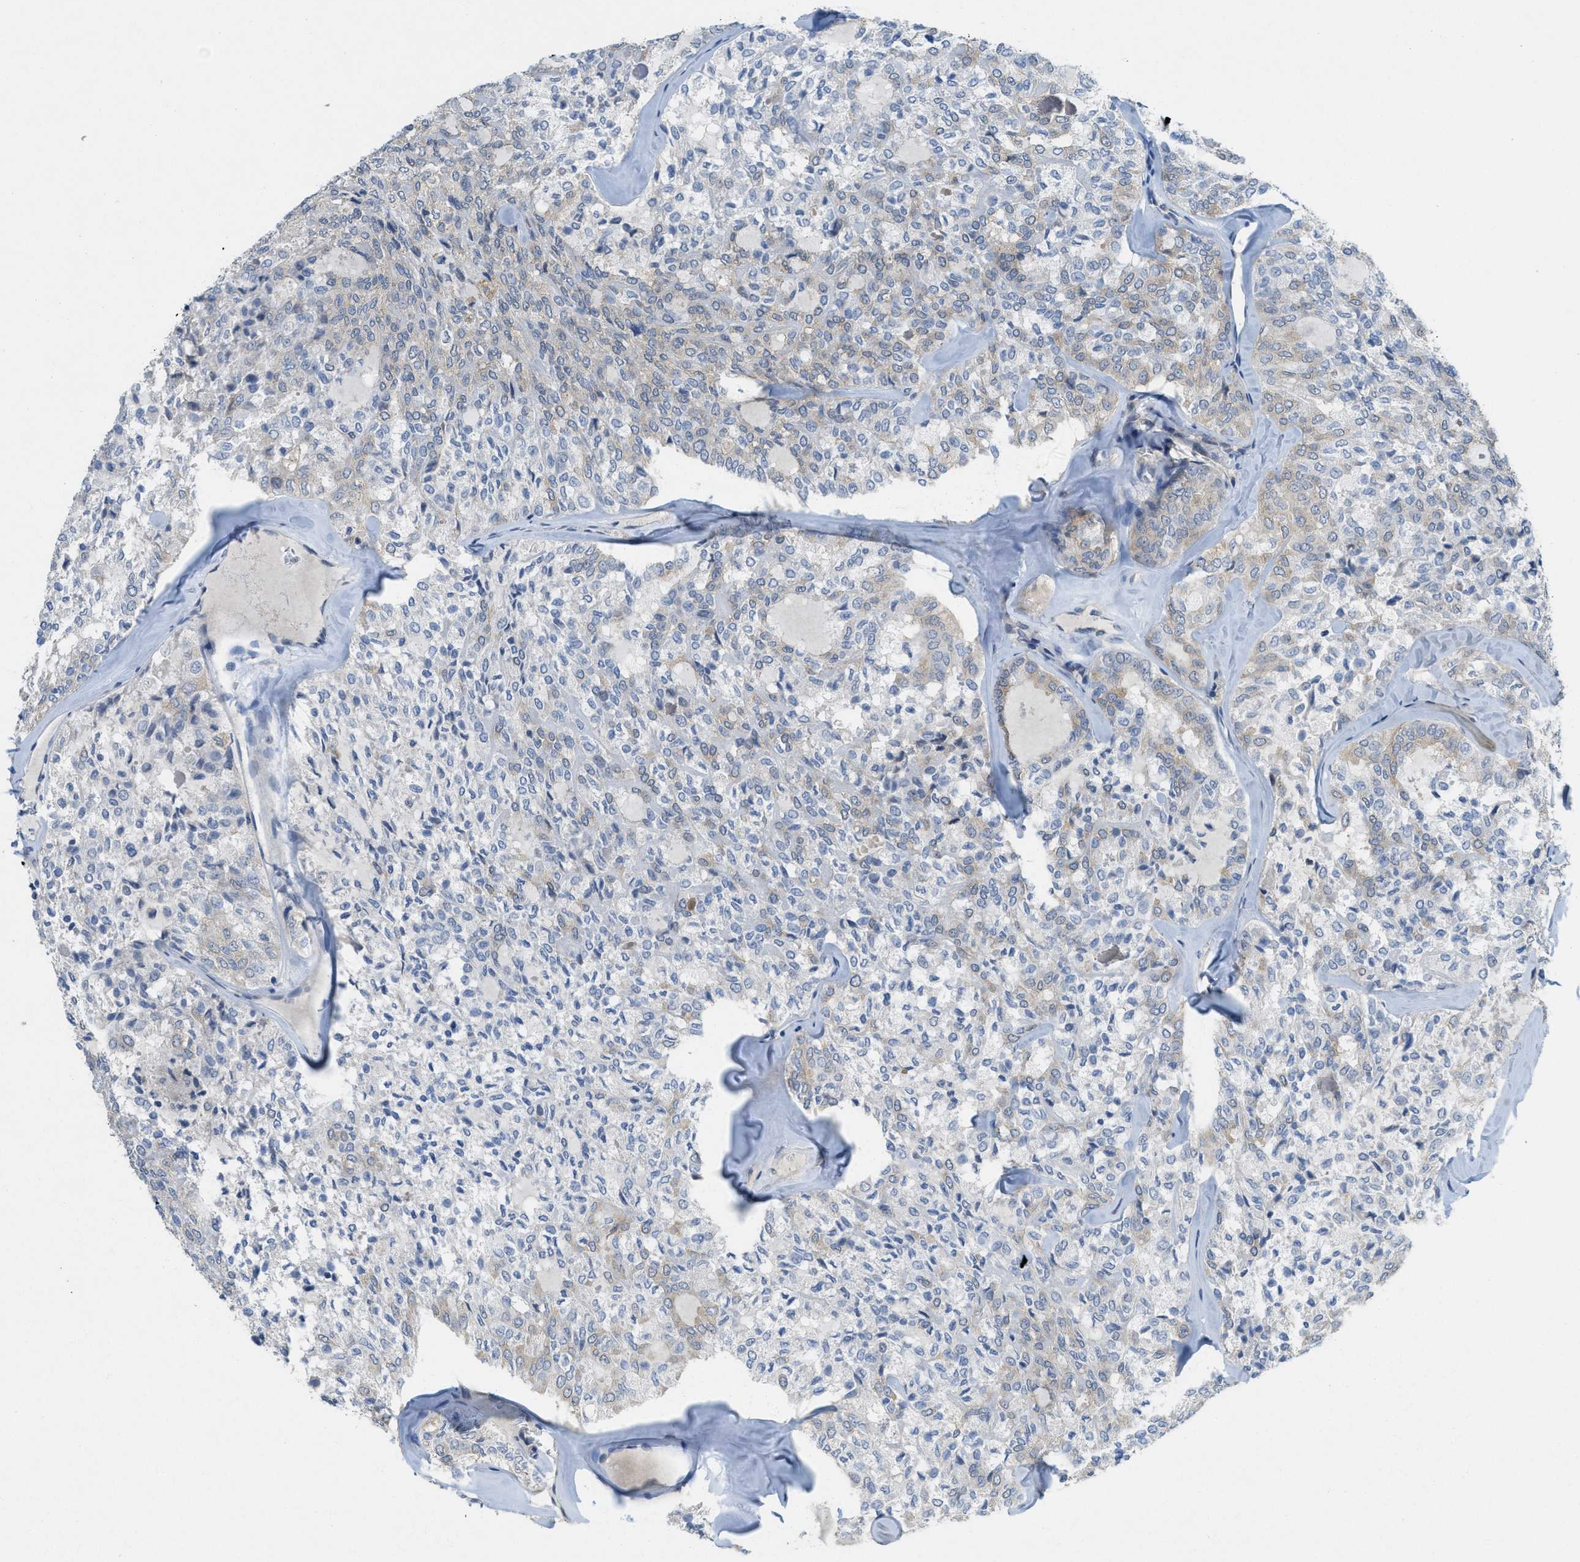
{"staining": {"intensity": "weak", "quantity": "<25%", "location": "cytoplasmic/membranous"}, "tissue": "thyroid cancer", "cell_type": "Tumor cells", "image_type": "cancer", "snomed": [{"axis": "morphology", "description": "Follicular adenoma carcinoma, NOS"}, {"axis": "topography", "description": "Thyroid gland"}], "caption": "A high-resolution micrograph shows immunohistochemistry staining of thyroid cancer (follicular adenoma carcinoma), which demonstrates no significant staining in tumor cells.", "gene": "ZFYVE9", "patient": {"sex": "male", "age": 75}}